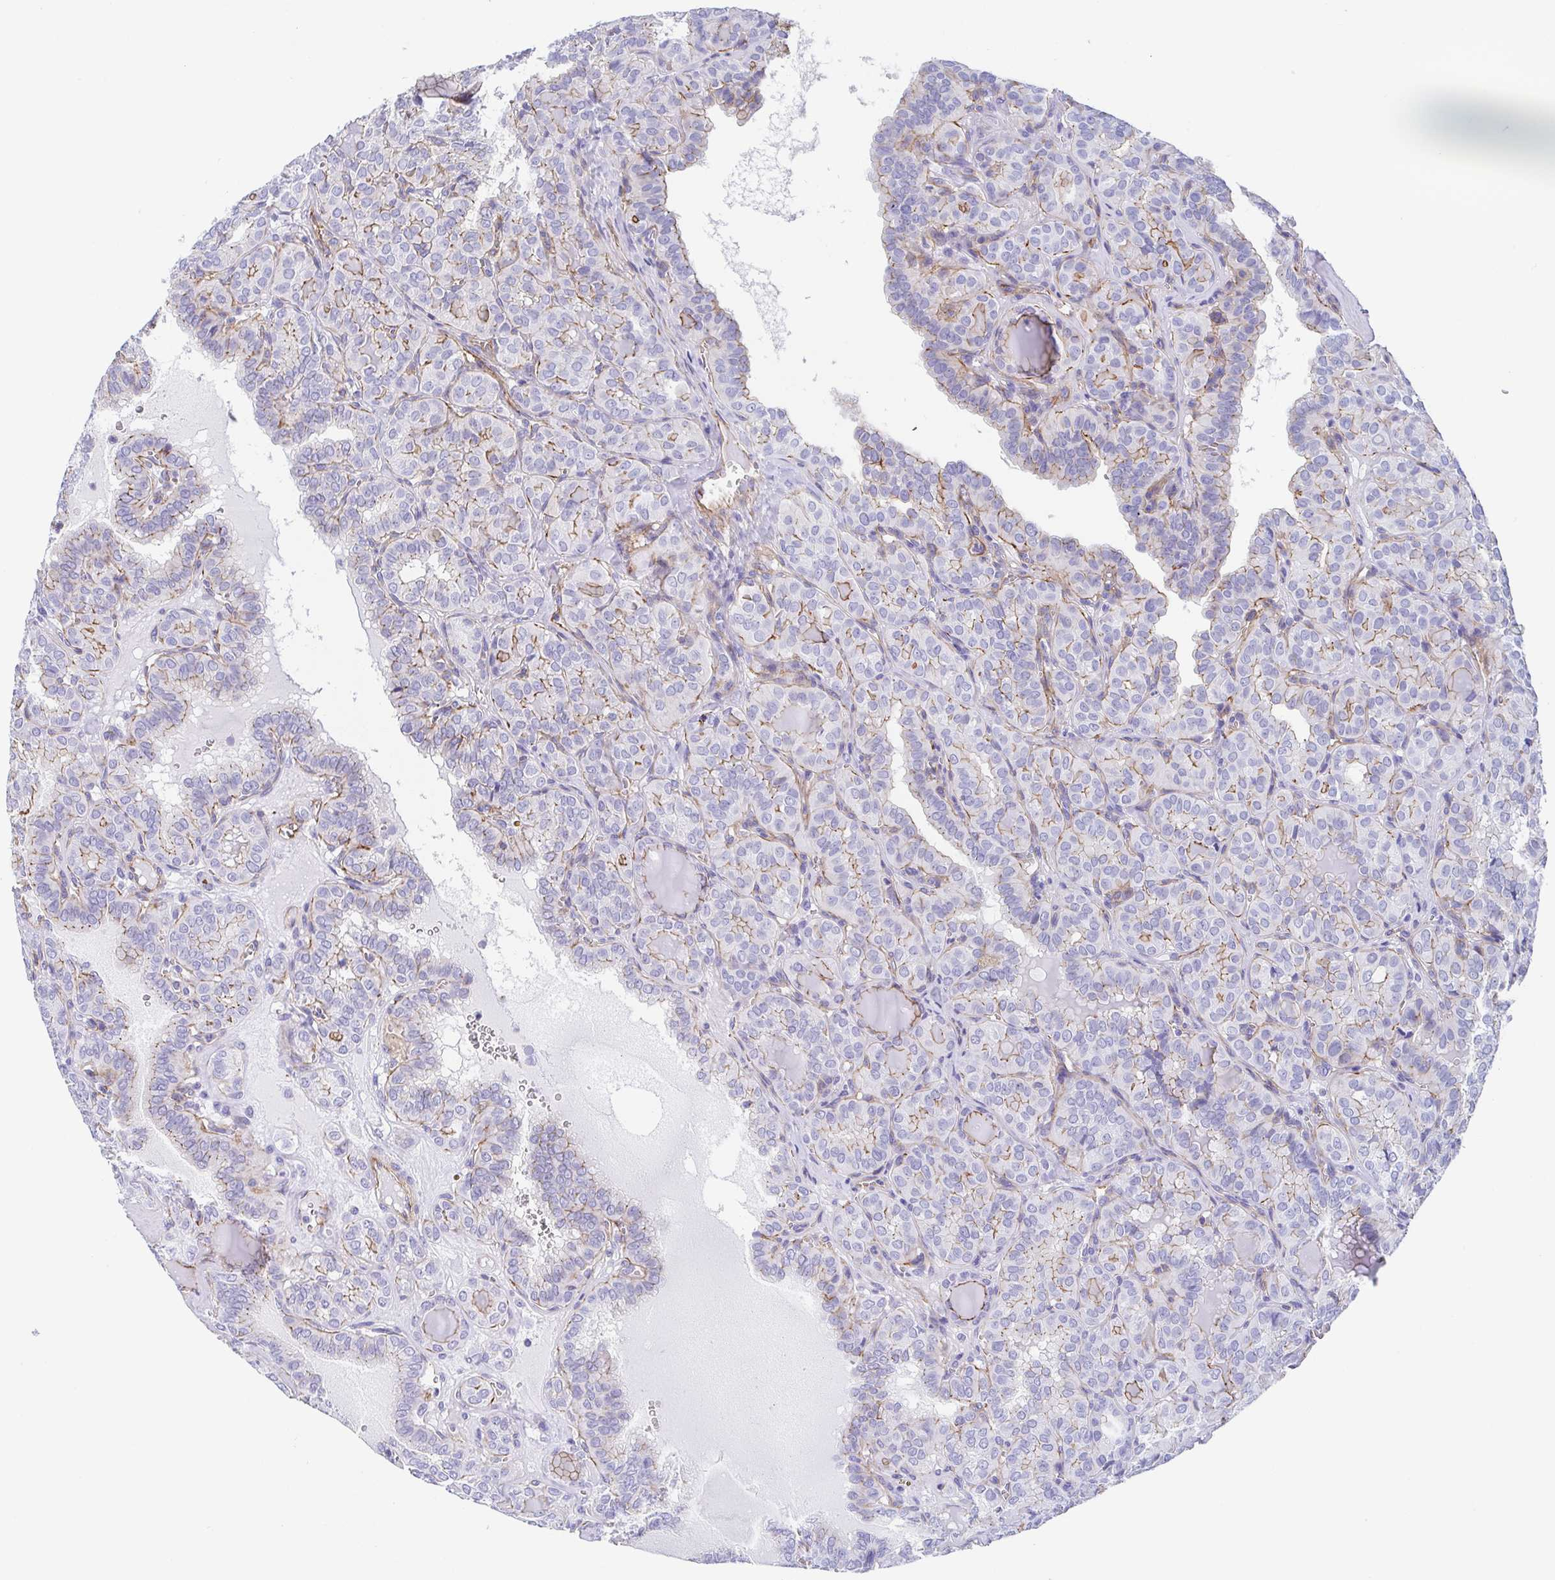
{"staining": {"intensity": "weak", "quantity": "25%-75%", "location": "cytoplasmic/membranous"}, "tissue": "thyroid cancer", "cell_type": "Tumor cells", "image_type": "cancer", "snomed": [{"axis": "morphology", "description": "Papillary adenocarcinoma, NOS"}, {"axis": "topography", "description": "Thyroid gland"}], "caption": "Thyroid papillary adenocarcinoma stained with IHC reveals weak cytoplasmic/membranous positivity in about 25%-75% of tumor cells.", "gene": "TRAM2", "patient": {"sex": "female", "age": 41}}